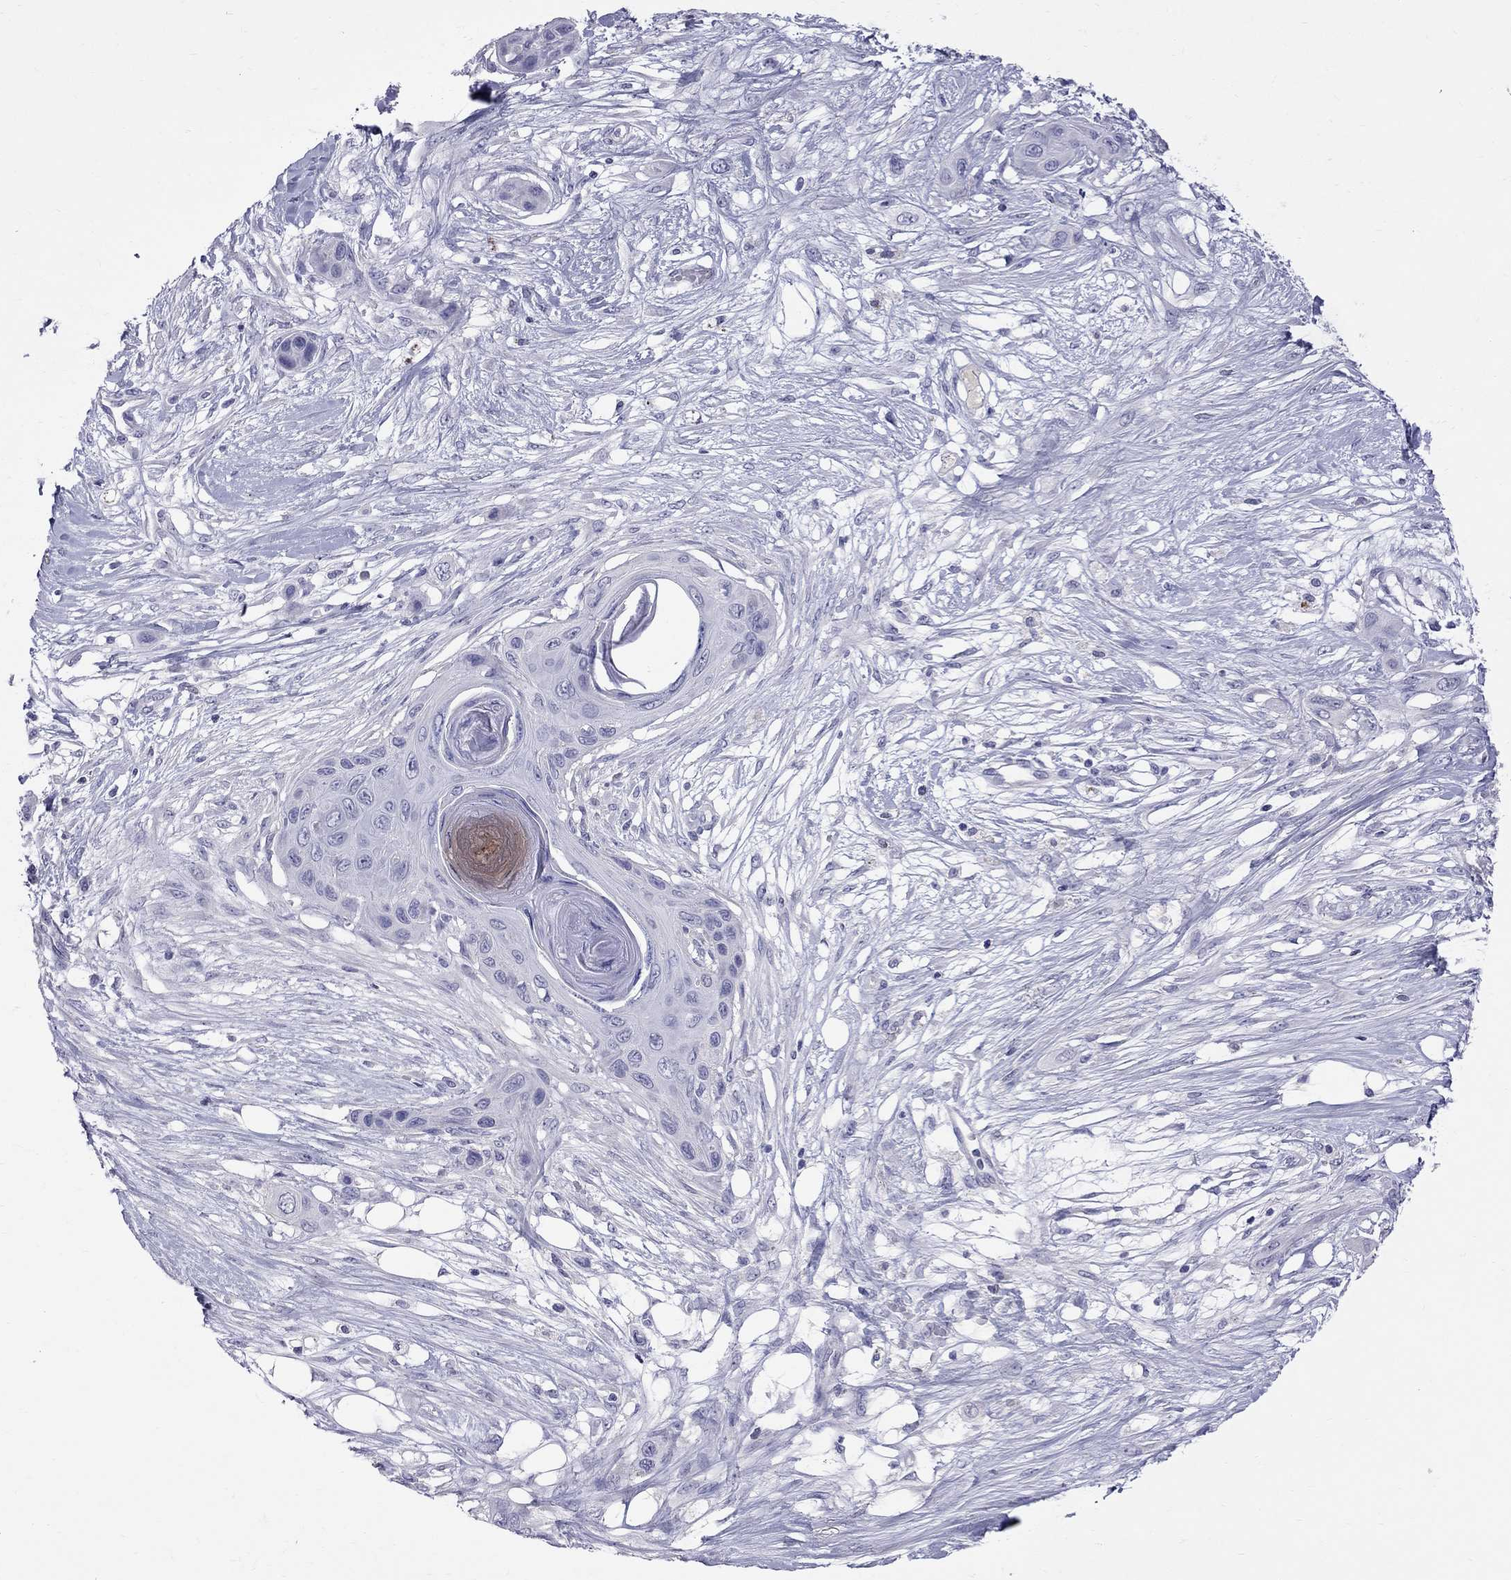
{"staining": {"intensity": "negative", "quantity": "none", "location": "none"}, "tissue": "skin cancer", "cell_type": "Tumor cells", "image_type": "cancer", "snomed": [{"axis": "morphology", "description": "Squamous cell carcinoma, NOS"}, {"axis": "topography", "description": "Skin"}], "caption": "Immunohistochemistry photomicrograph of human skin cancer stained for a protein (brown), which demonstrates no expression in tumor cells.", "gene": "CFAP91", "patient": {"sex": "male", "age": 79}}